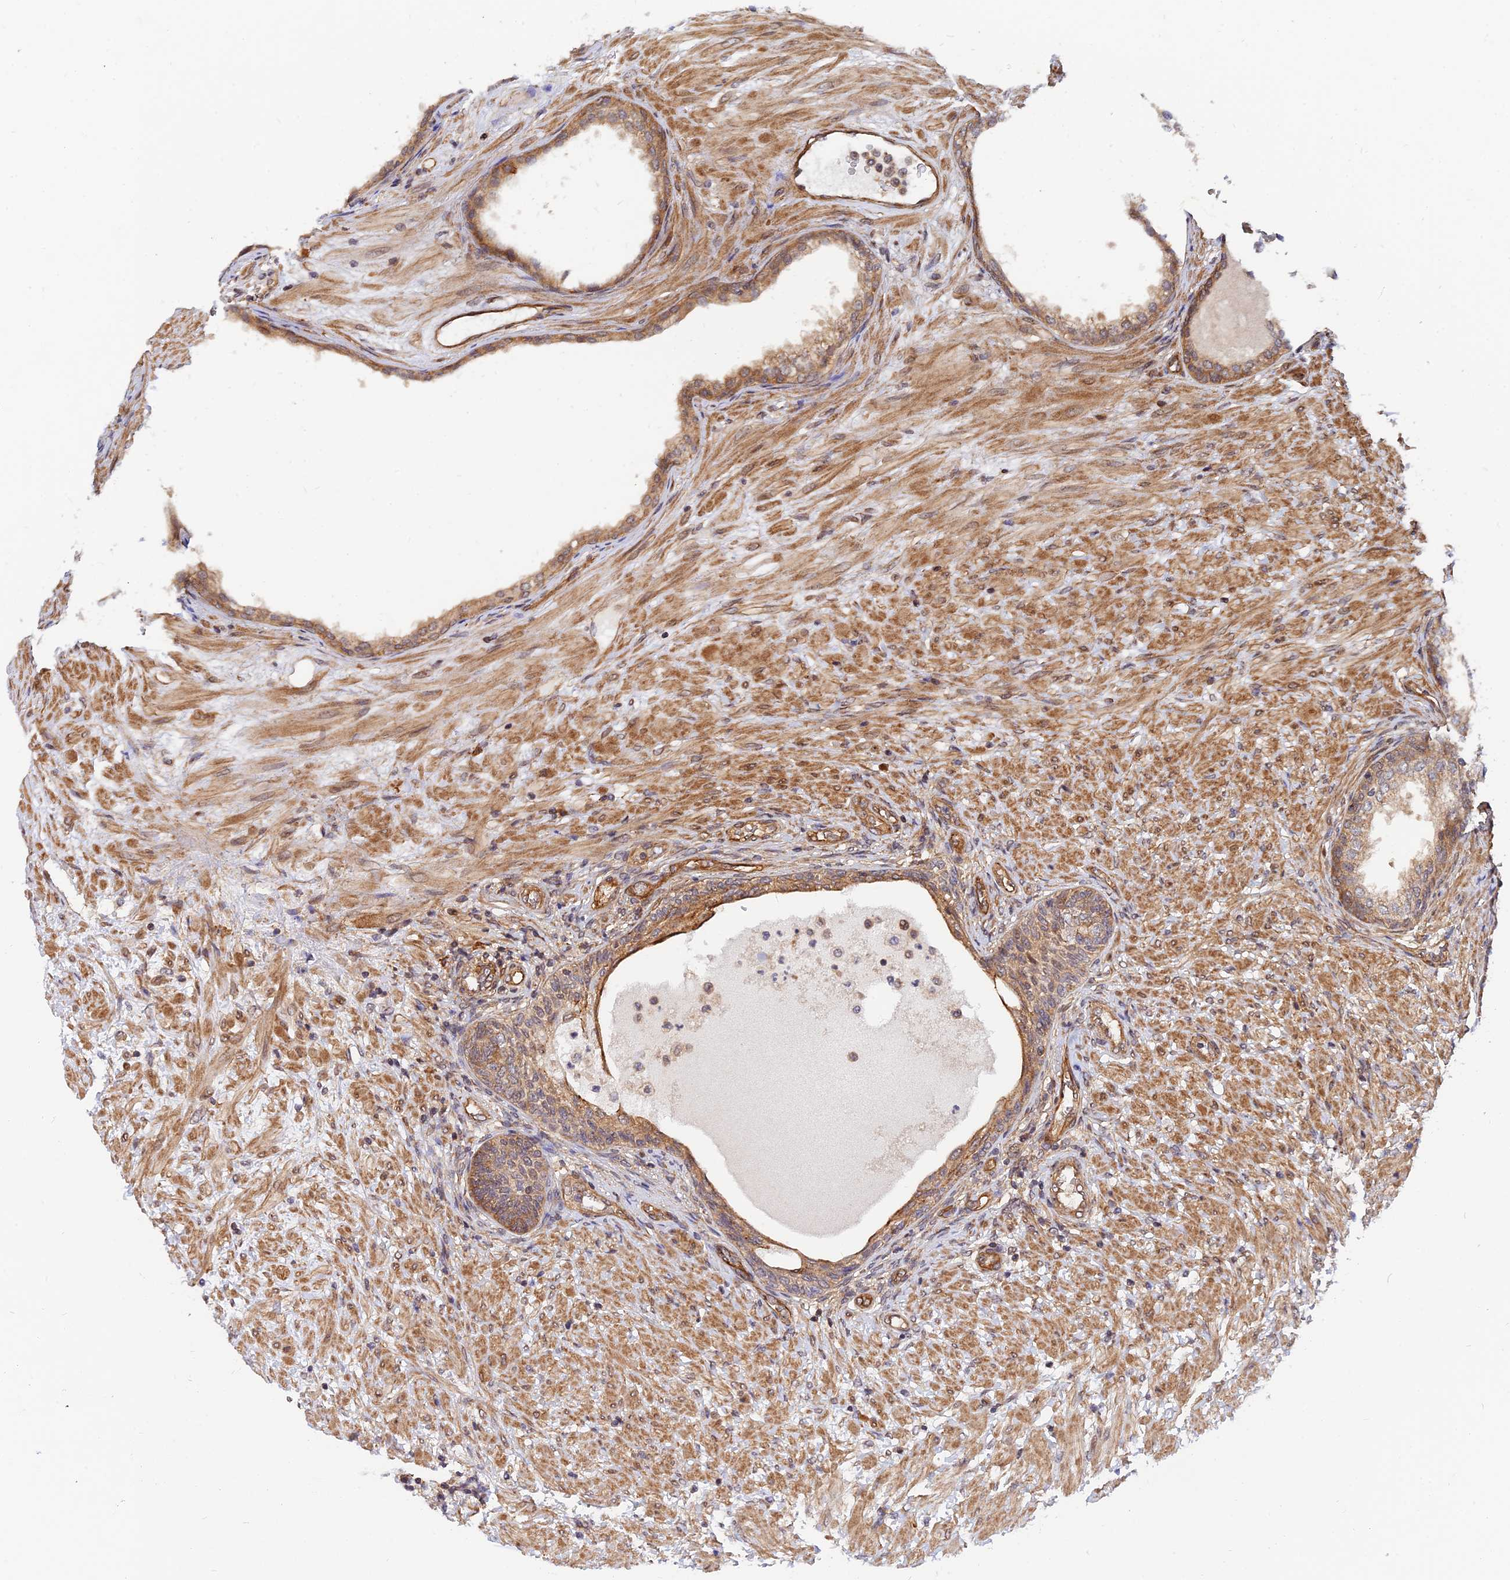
{"staining": {"intensity": "moderate", "quantity": ">75%", "location": "cytoplasmic/membranous"}, "tissue": "prostate", "cell_type": "Glandular cells", "image_type": "normal", "snomed": [{"axis": "morphology", "description": "Normal tissue, NOS"}, {"axis": "topography", "description": "Prostate"}], "caption": "Normal prostate was stained to show a protein in brown. There is medium levels of moderate cytoplasmic/membranous expression in approximately >75% of glandular cells. The staining is performed using DAB (3,3'-diaminobenzidine) brown chromogen to label protein expression. The nuclei are counter-stained blue using hematoxylin.", "gene": "WDR41", "patient": {"sex": "male", "age": 76}}